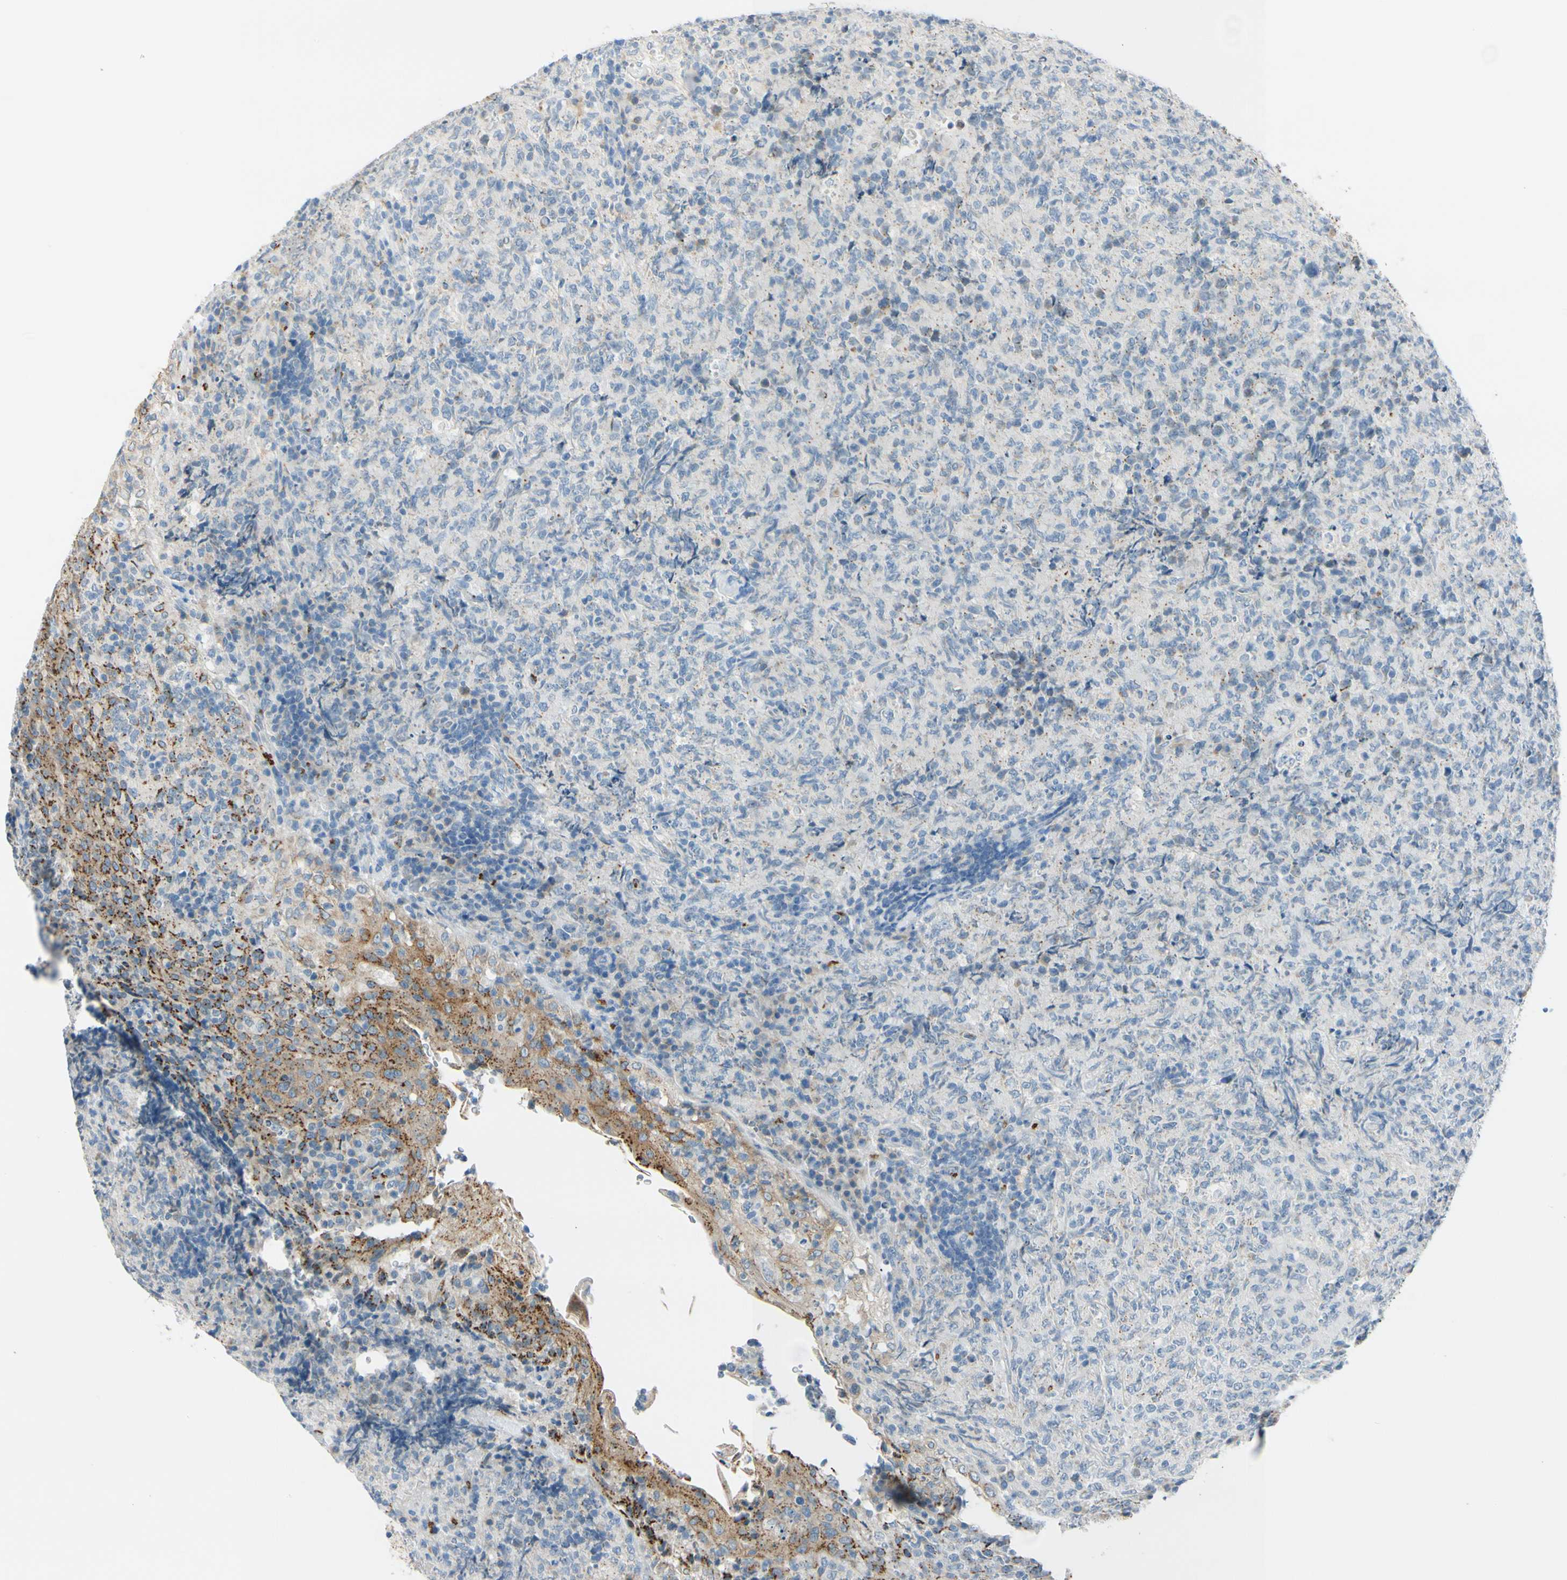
{"staining": {"intensity": "negative", "quantity": "none", "location": "none"}, "tissue": "lymphoma", "cell_type": "Tumor cells", "image_type": "cancer", "snomed": [{"axis": "morphology", "description": "Malignant lymphoma, non-Hodgkin's type, High grade"}, {"axis": "topography", "description": "Tonsil"}], "caption": "The photomicrograph shows no significant expression in tumor cells of malignant lymphoma, non-Hodgkin's type (high-grade).", "gene": "GALNT5", "patient": {"sex": "female", "age": 36}}